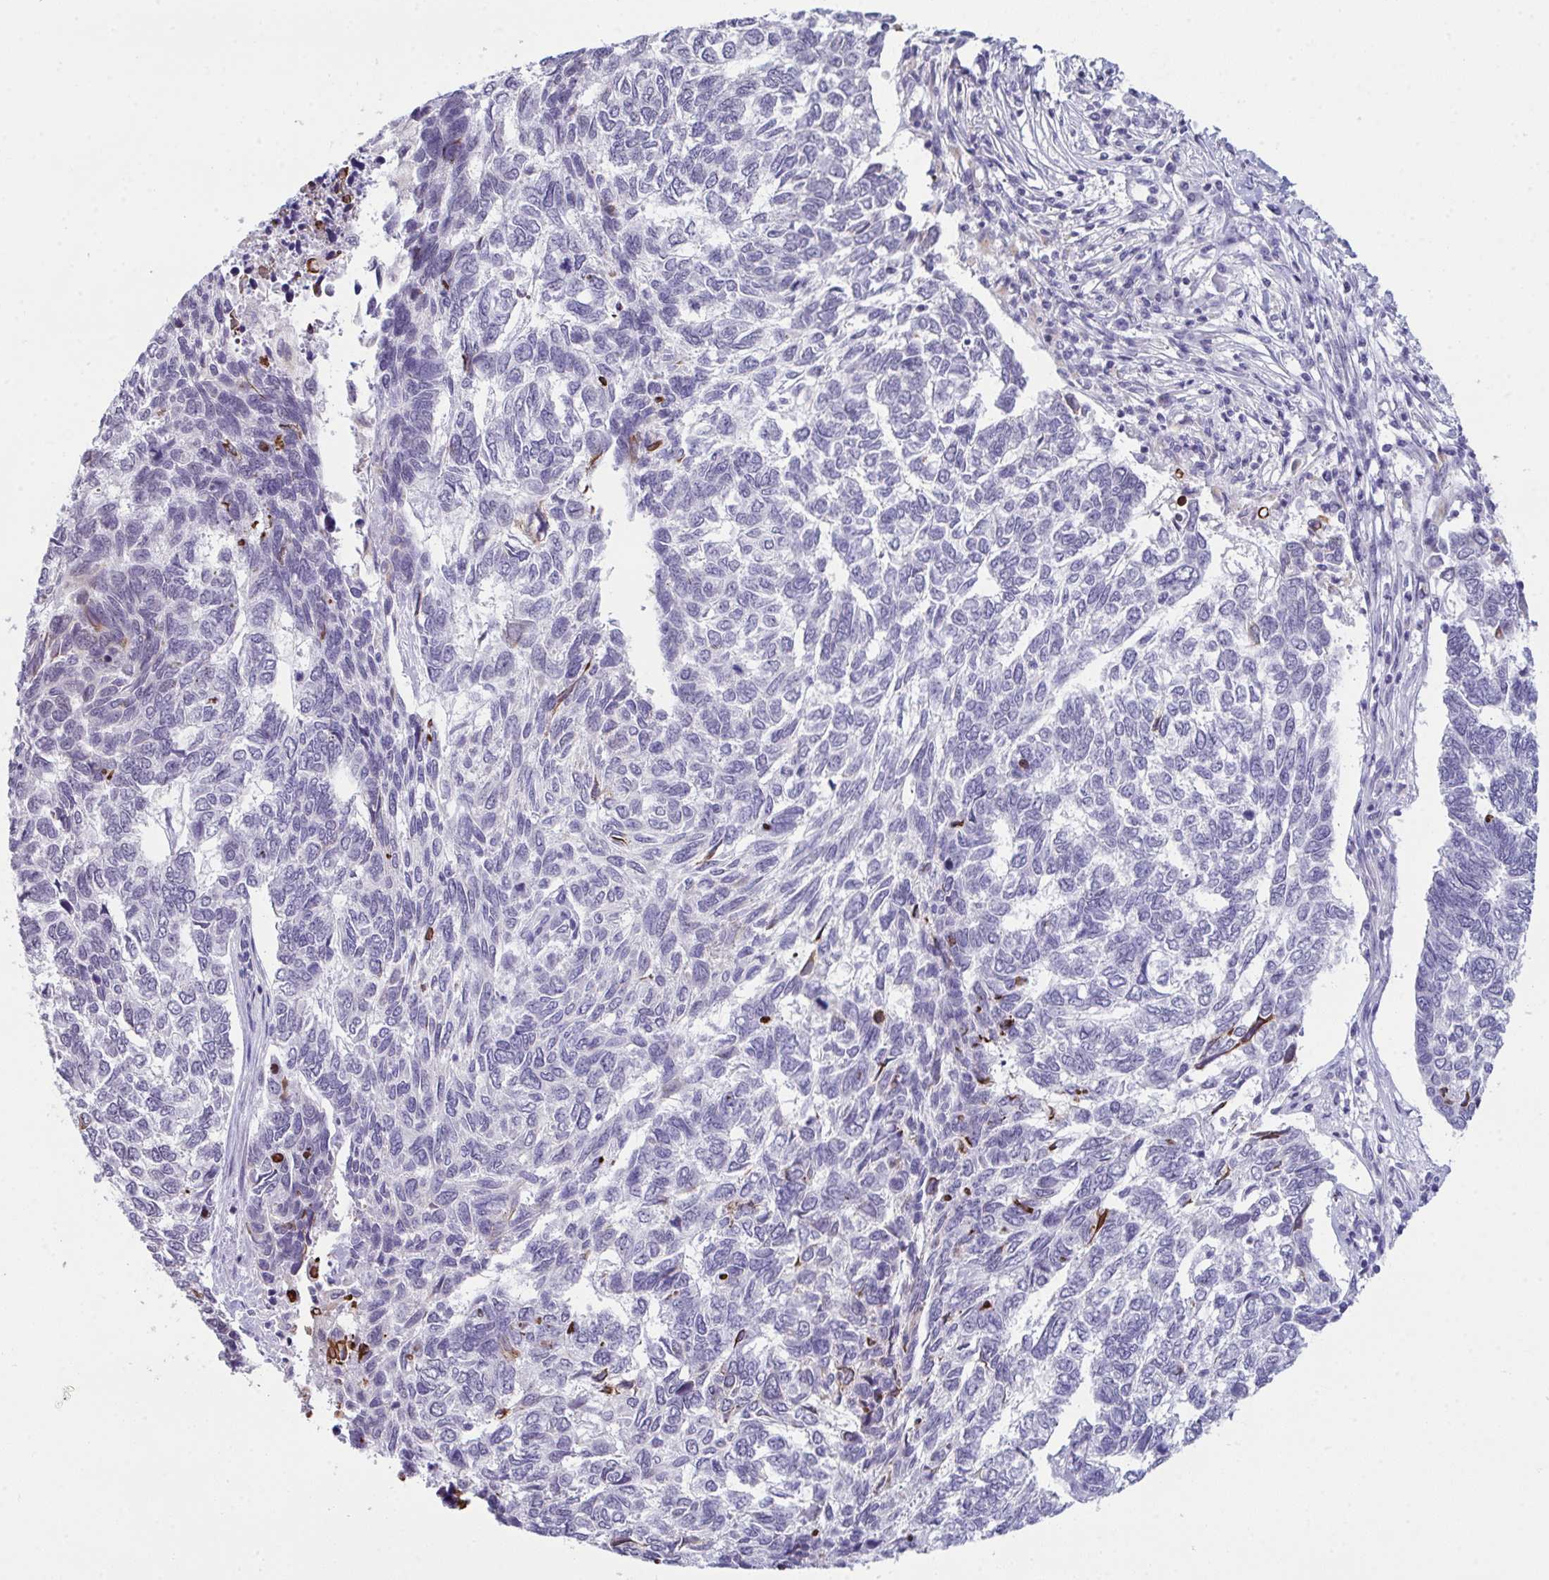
{"staining": {"intensity": "negative", "quantity": "none", "location": "none"}, "tissue": "skin cancer", "cell_type": "Tumor cells", "image_type": "cancer", "snomed": [{"axis": "morphology", "description": "Basal cell carcinoma"}, {"axis": "topography", "description": "Skin"}], "caption": "Immunohistochemical staining of skin cancer displays no significant staining in tumor cells.", "gene": "ATP6V0D2", "patient": {"sex": "female", "age": 65}}